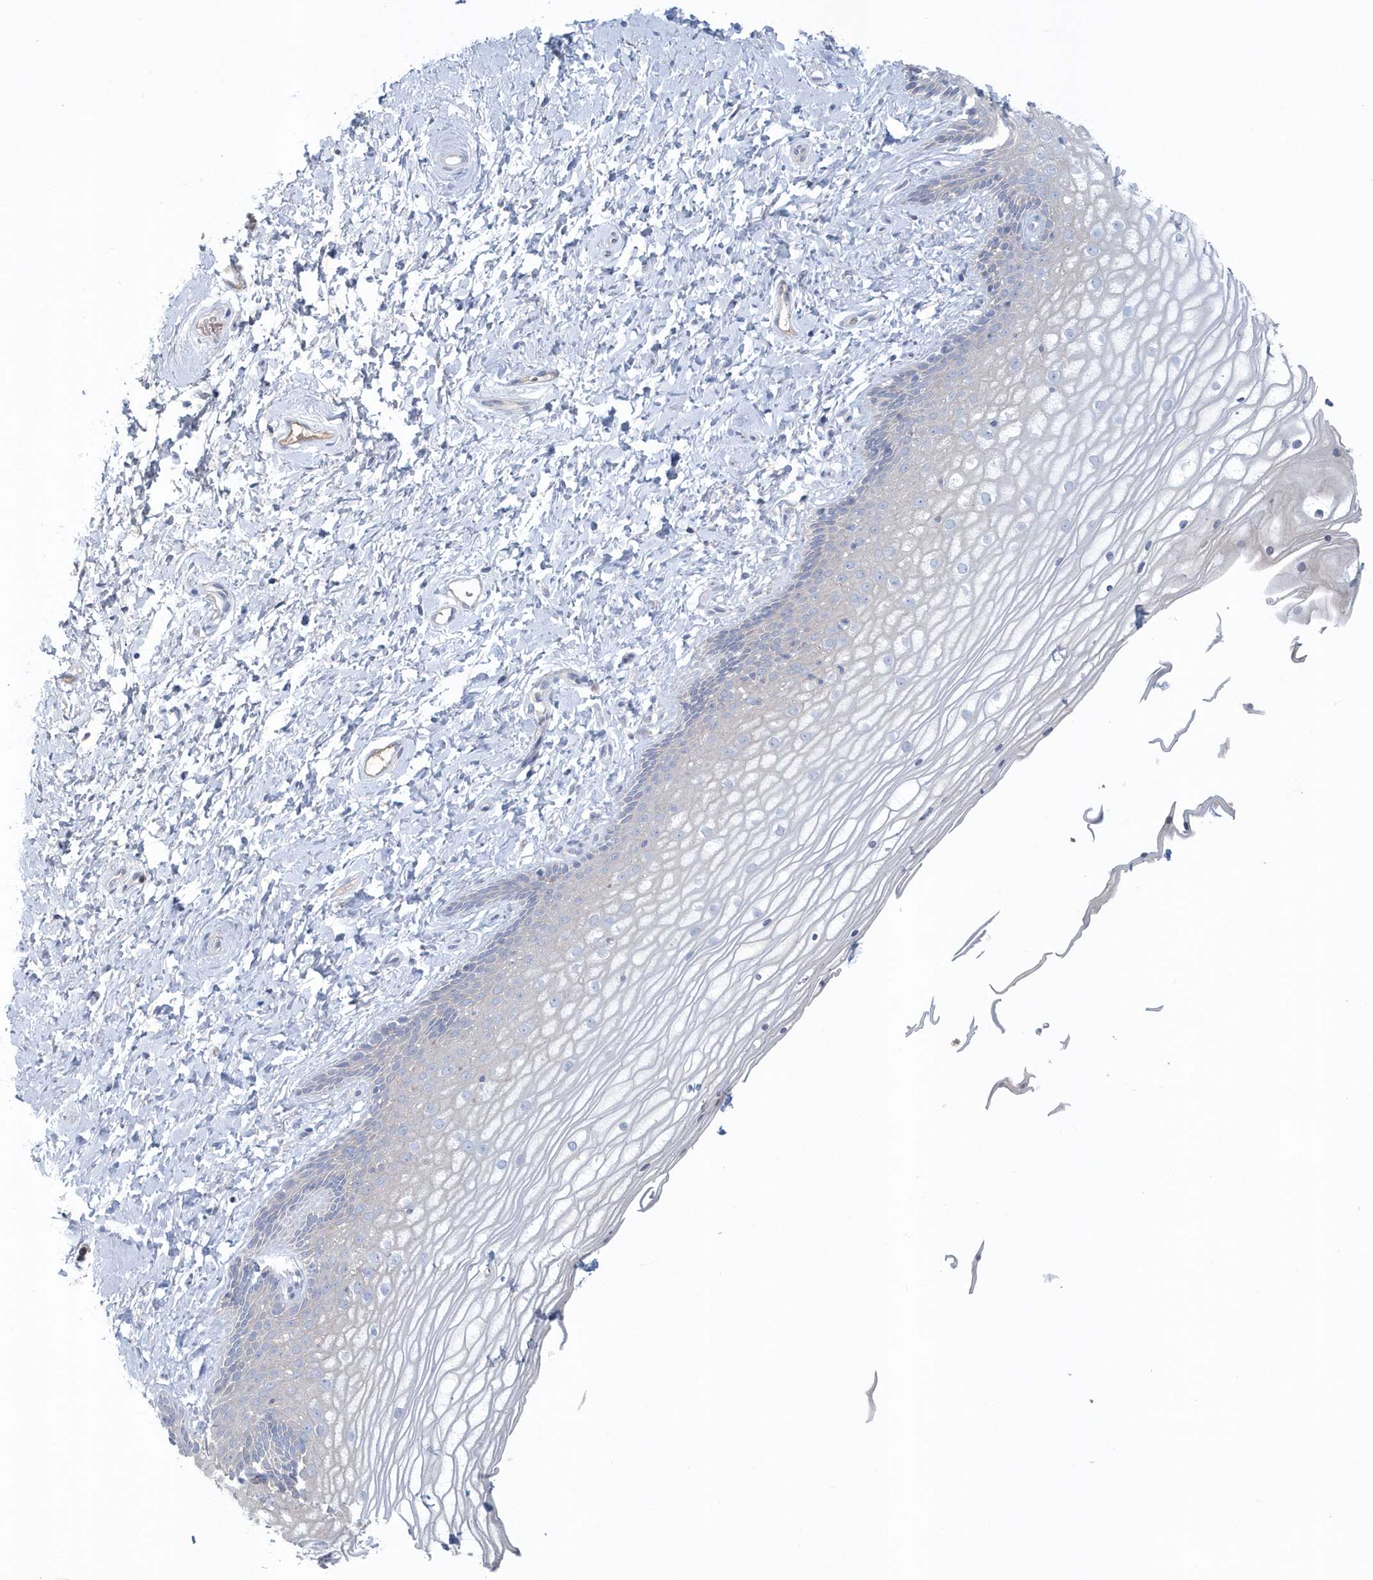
{"staining": {"intensity": "negative", "quantity": "none", "location": "none"}, "tissue": "vagina", "cell_type": "Squamous epithelial cells", "image_type": "normal", "snomed": [{"axis": "morphology", "description": "Normal tissue, NOS"}, {"axis": "topography", "description": "Vagina"}, {"axis": "topography", "description": "Cervix"}], "caption": "This image is of normal vagina stained with immunohistochemistry (IHC) to label a protein in brown with the nuclei are counter-stained blue. There is no staining in squamous epithelial cells.", "gene": "SPATA18", "patient": {"sex": "female", "age": 40}}